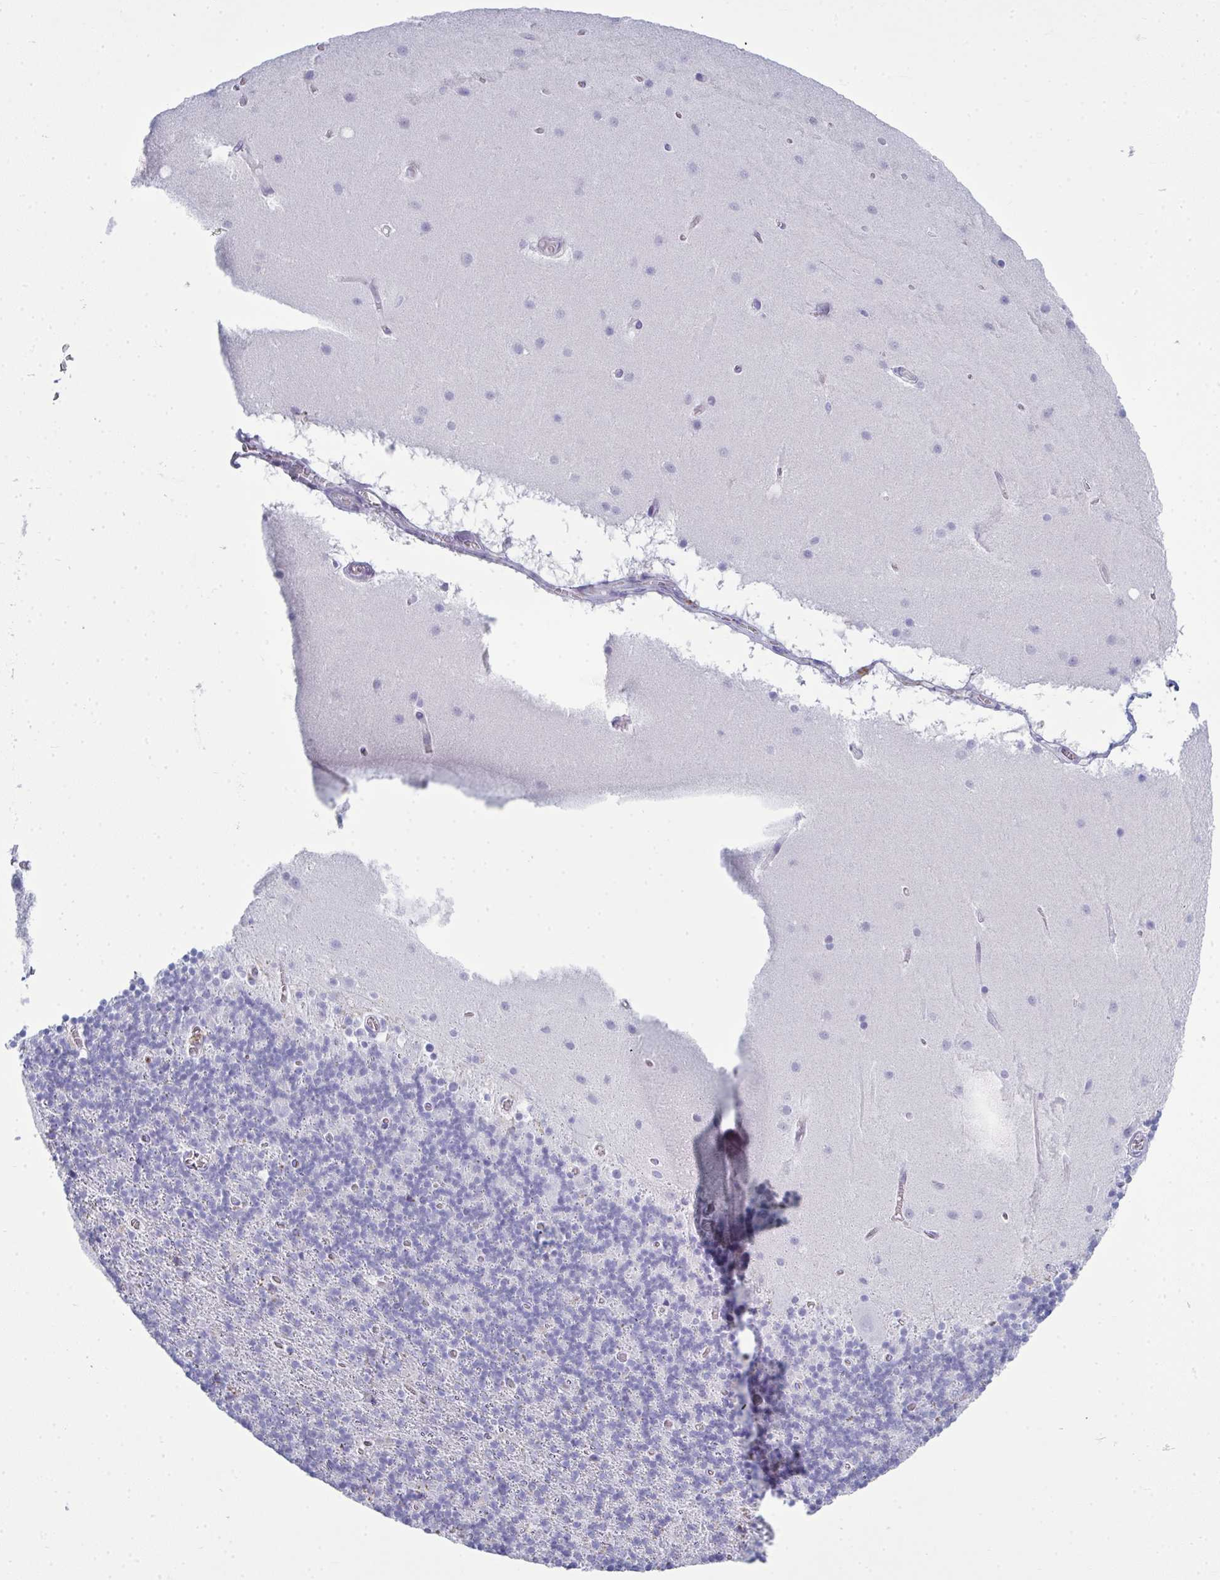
{"staining": {"intensity": "negative", "quantity": "none", "location": "none"}, "tissue": "cerebellum", "cell_type": "Cells in granular layer", "image_type": "normal", "snomed": [{"axis": "morphology", "description": "Normal tissue, NOS"}, {"axis": "topography", "description": "Cerebellum"}], "caption": "DAB (3,3'-diaminobenzidine) immunohistochemical staining of benign cerebellum demonstrates no significant staining in cells in granular layer.", "gene": "SERPINB10", "patient": {"sex": "male", "age": 70}}